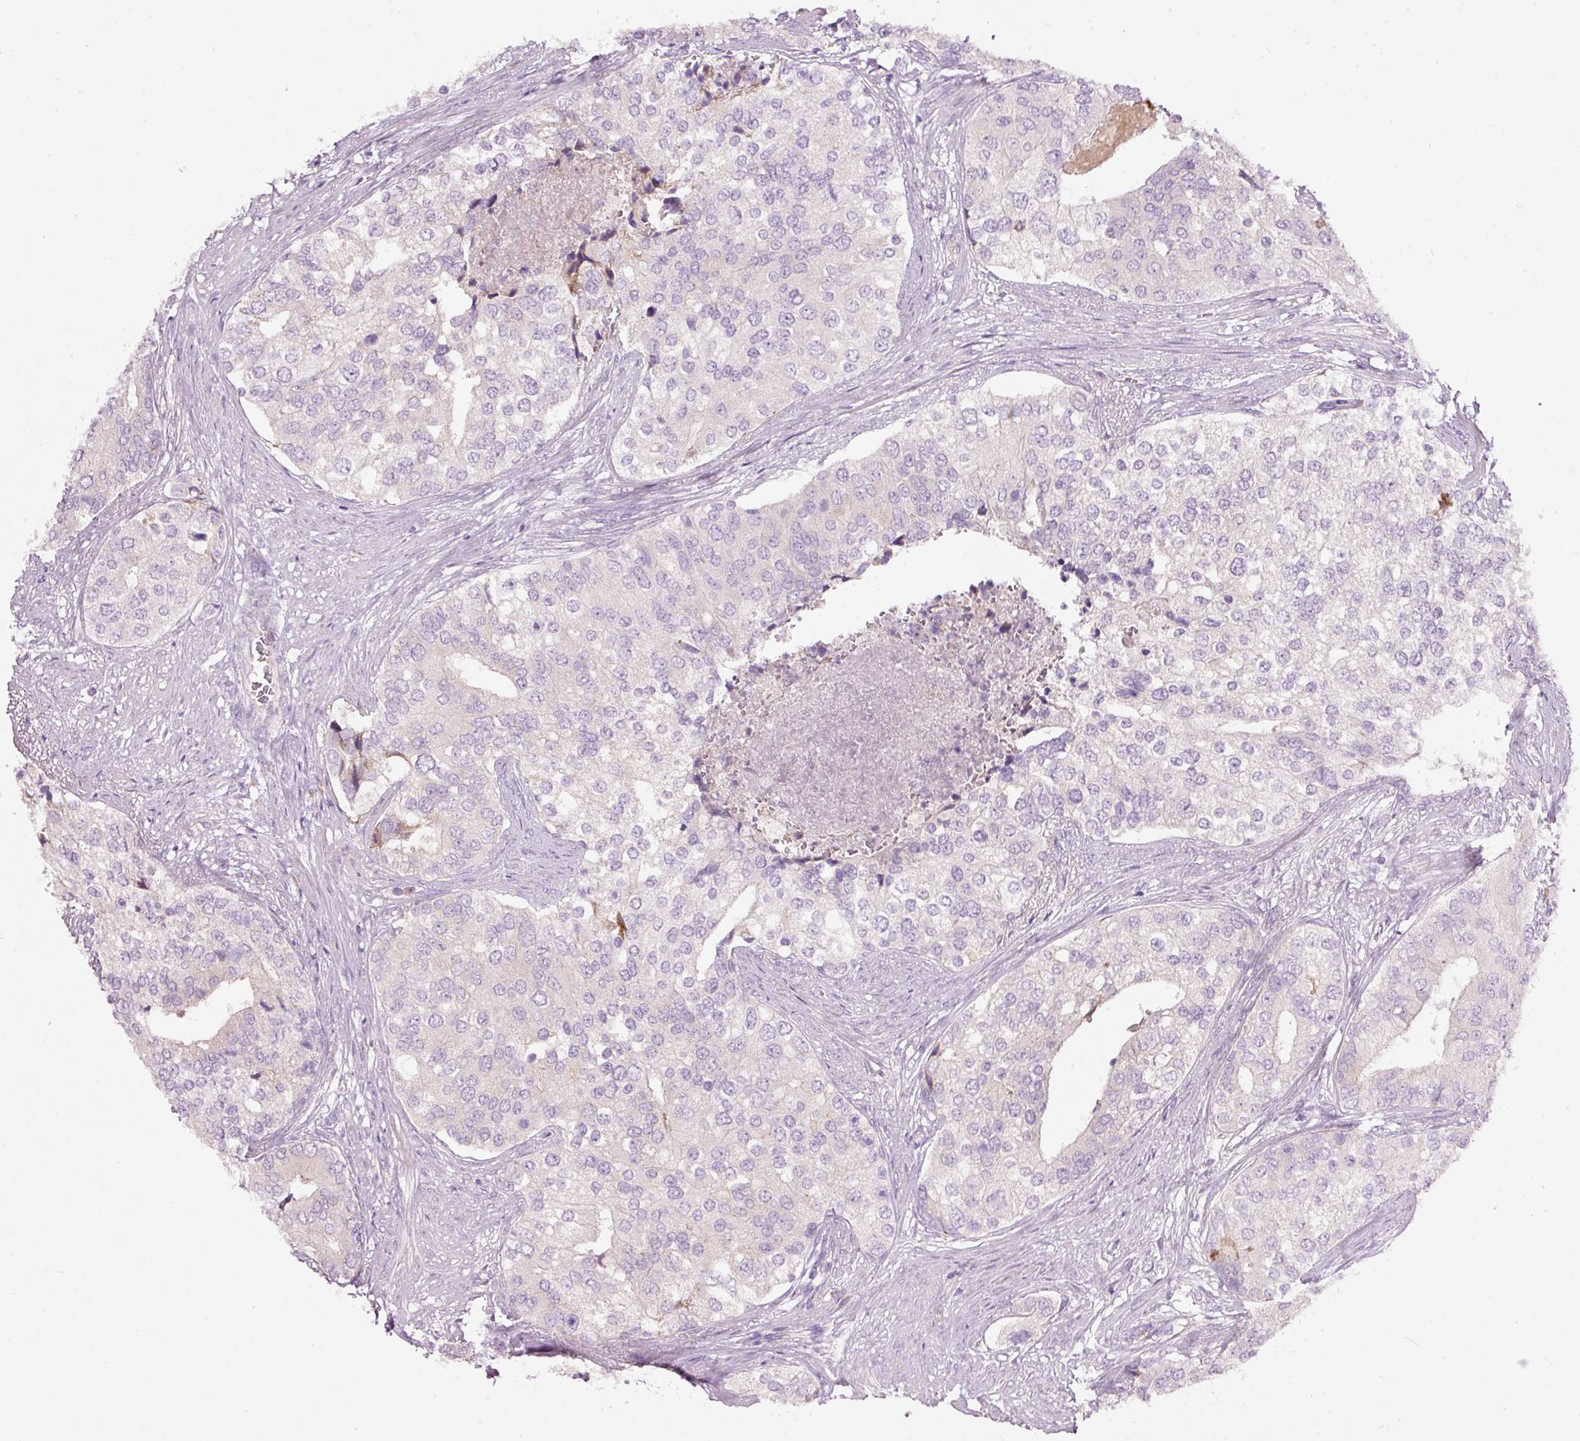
{"staining": {"intensity": "negative", "quantity": "none", "location": "none"}, "tissue": "prostate cancer", "cell_type": "Tumor cells", "image_type": "cancer", "snomed": [{"axis": "morphology", "description": "Adenocarcinoma, High grade"}, {"axis": "topography", "description": "Prostate"}], "caption": "There is no significant positivity in tumor cells of high-grade adenocarcinoma (prostate).", "gene": "RSPO2", "patient": {"sex": "male", "age": 62}}